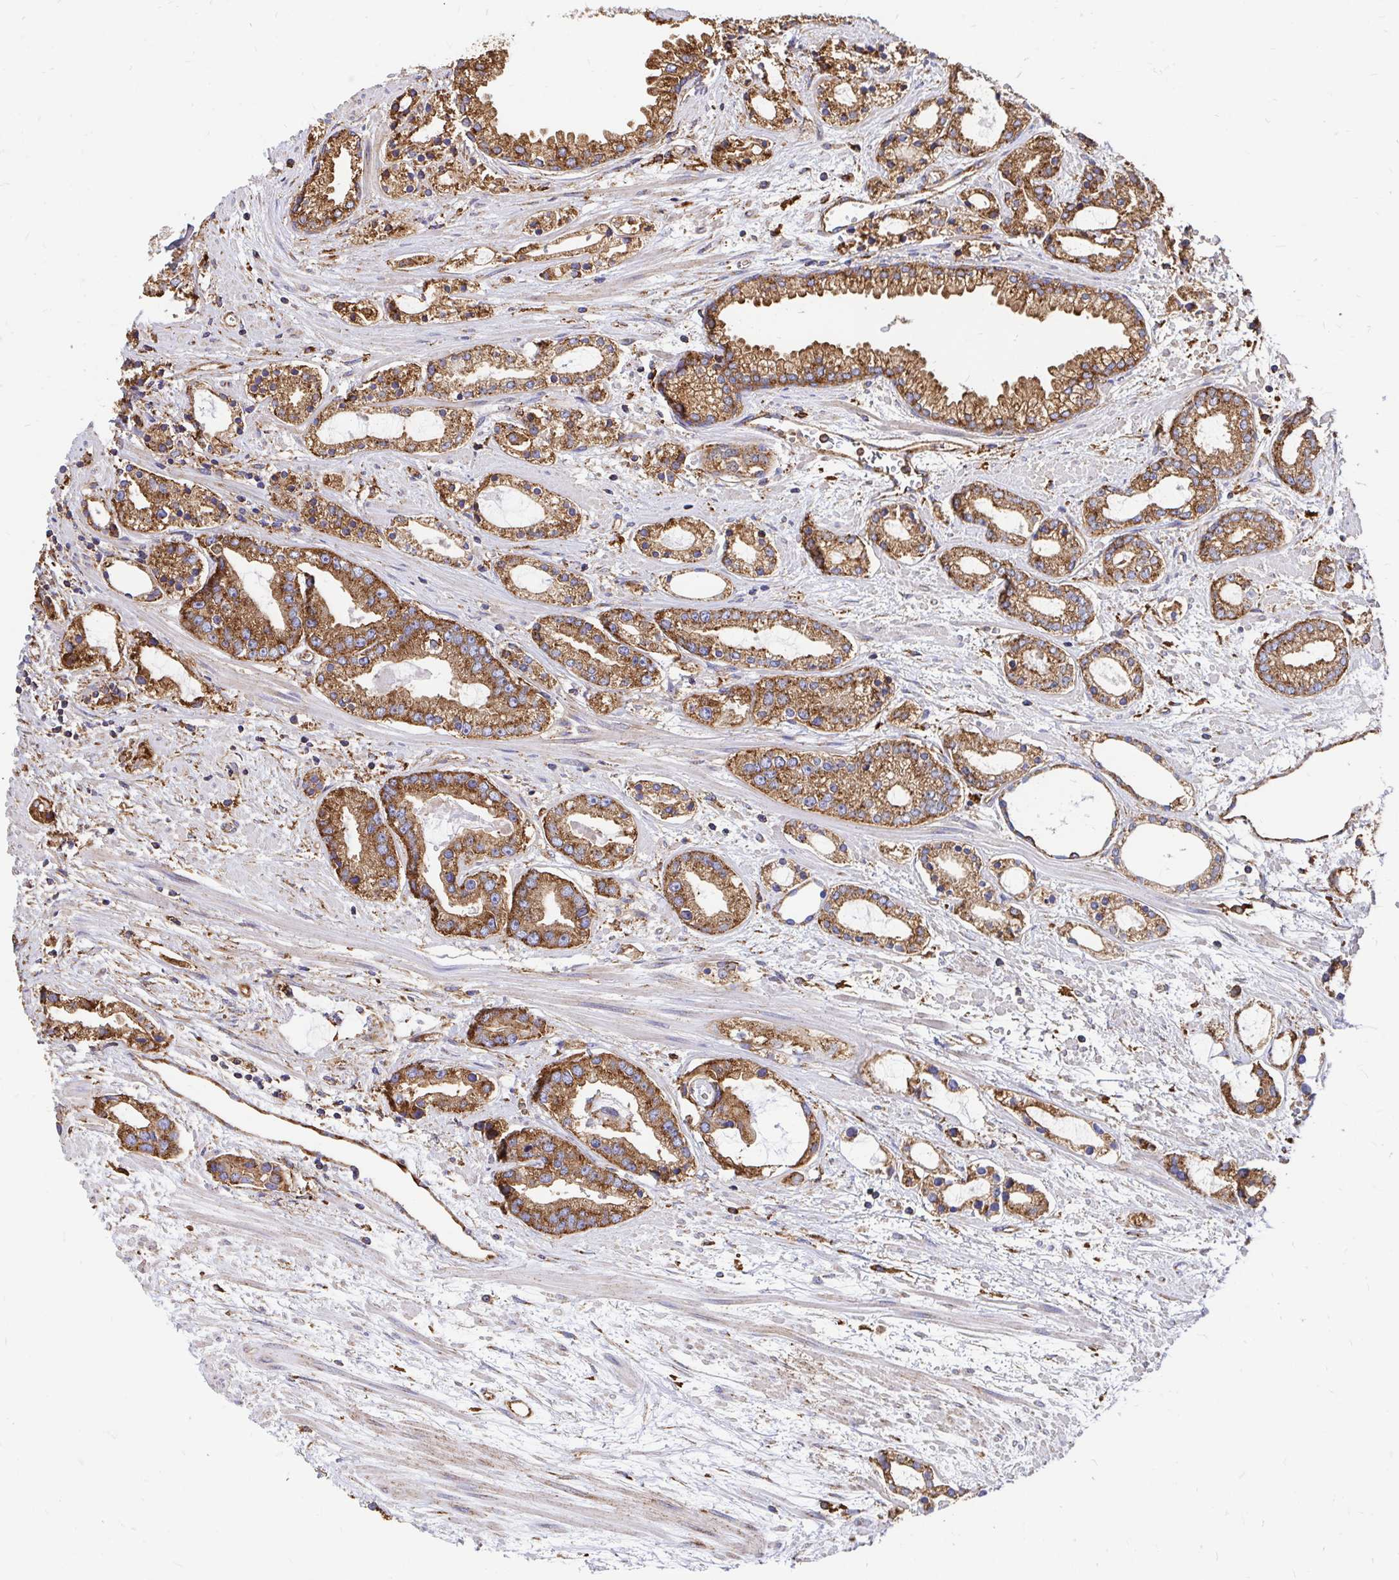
{"staining": {"intensity": "moderate", "quantity": ">75%", "location": "cytoplasmic/membranous"}, "tissue": "prostate cancer", "cell_type": "Tumor cells", "image_type": "cancer", "snomed": [{"axis": "morphology", "description": "Adenocarcinoma, Medium grade"}, {"axis": "topography", "description": "Prostate"}], "caption": "Human prostate cancer stained for a protein (brown) displays moderate cytoplasmic/membranous positive staining in approximately >75% of tumor cells.", "gene": "CLTC", "patient": {"sex": "male", "age": 57}}